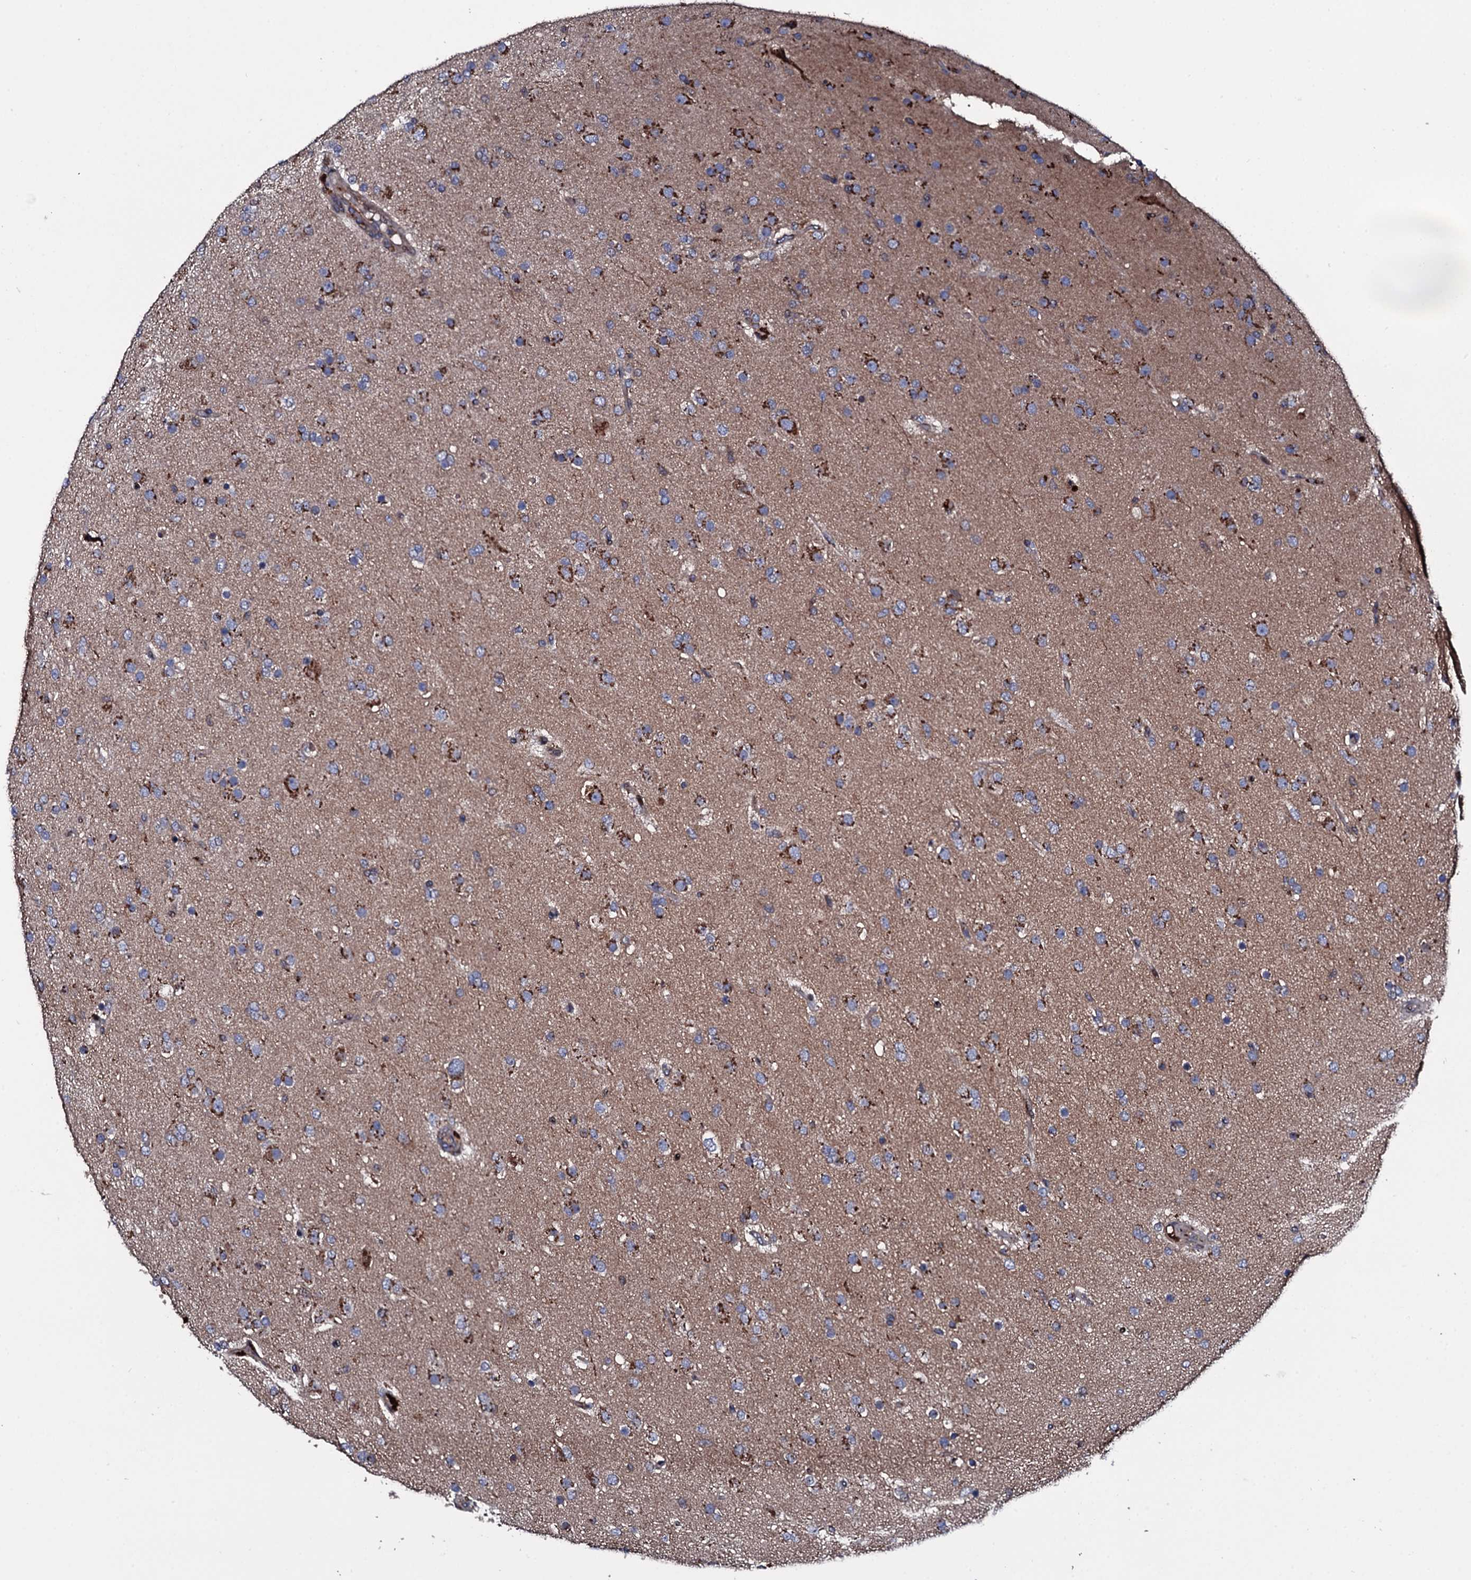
{"staining": {"intensity": "moderate", "quantity": ">75%", "location": "cytoplasmic/membranous"}, "tissue": "glioma", "cell_type": "Tumor cells", "image_type": "cancer", "snomed": [{"axis": "morphology", "description": "Glioma, malignant, Low grade"}, {"axis": "topography", "description": "Brain"}], "caption": "A micrograph of glioma stained for a protein demonstrates moderate cytoplasmic/membranous brown staining in tumor cells.", "gene": "PLET1", "patient": {"sex": "male", "age": 65}}